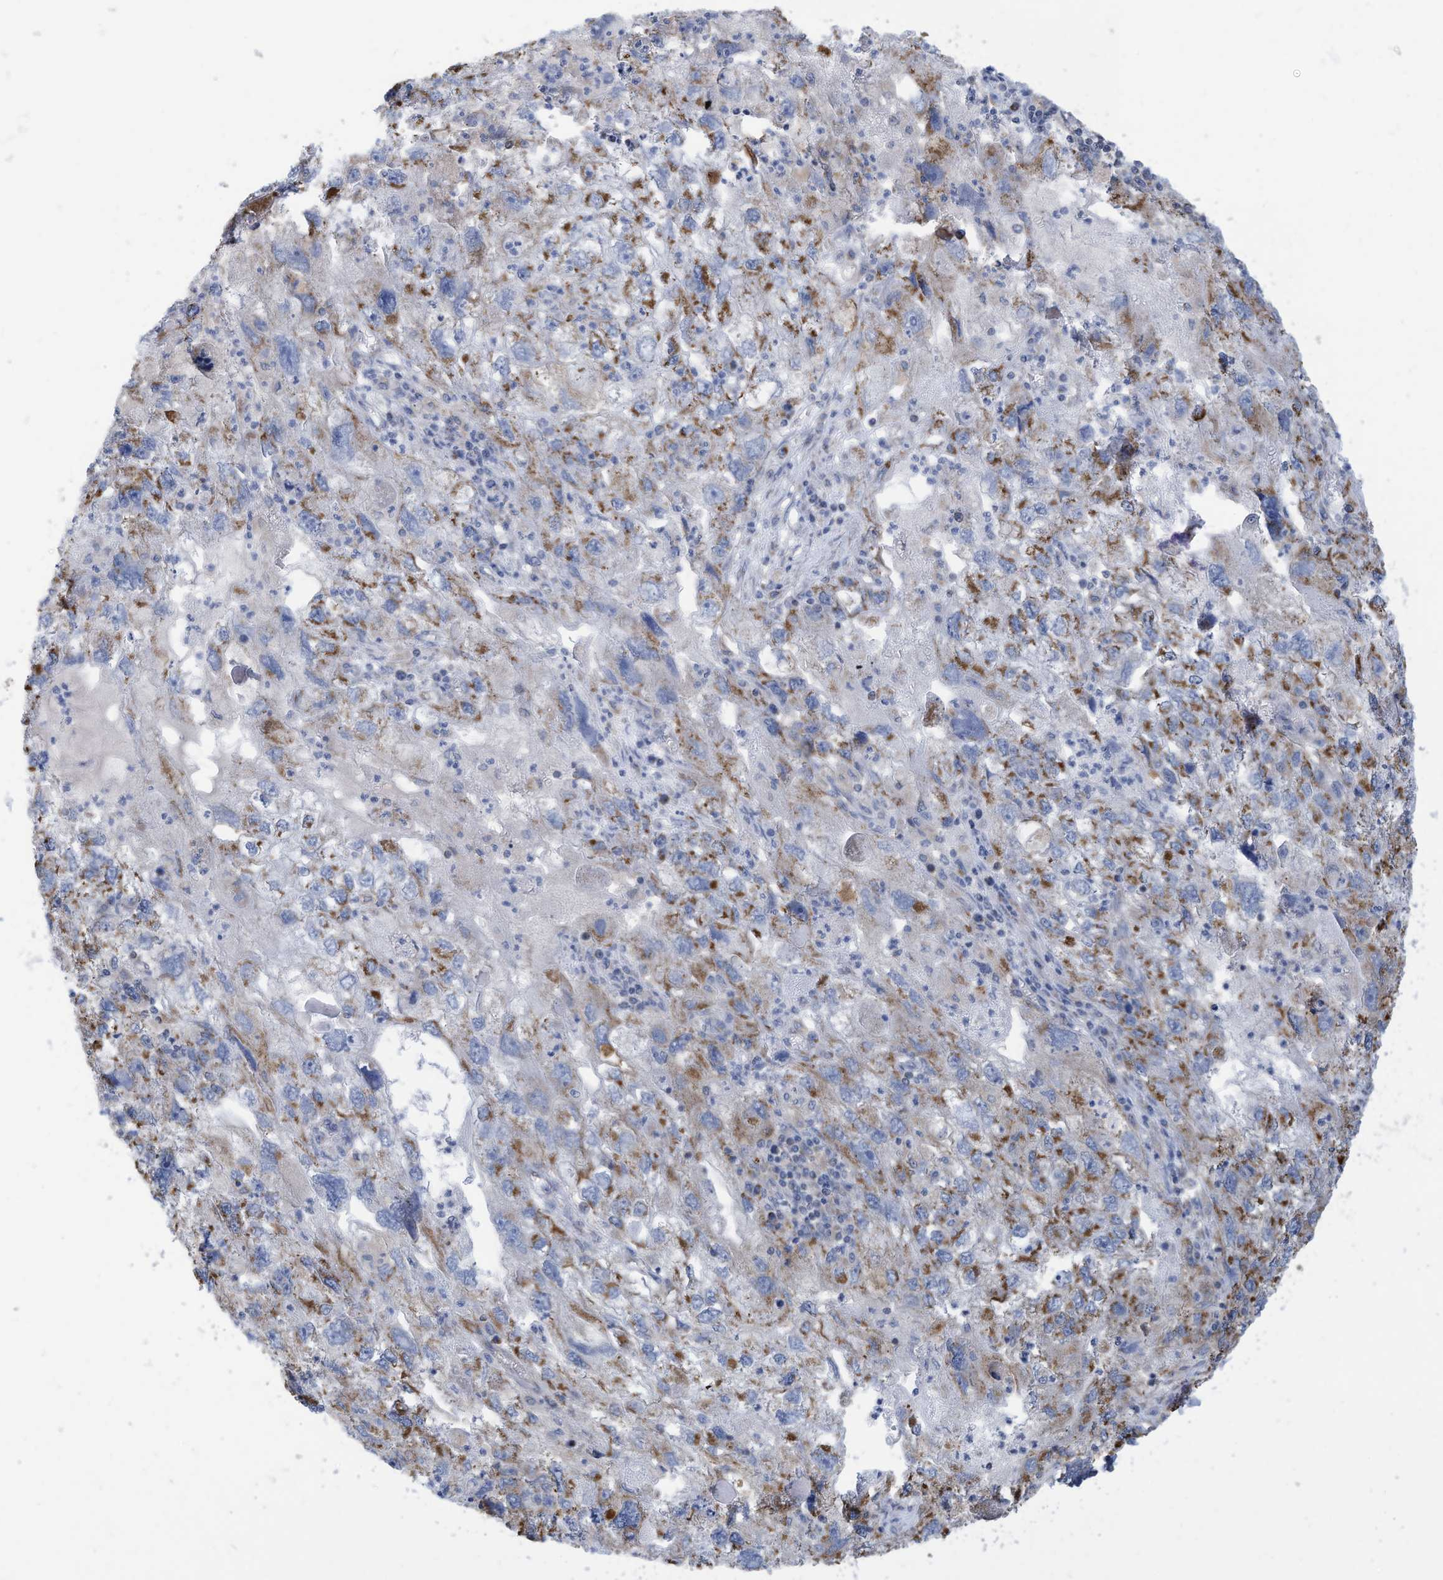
{"staining": {"intensity": "weak", "quantity": "25%-75%", "location": "cytoplasmic/membranous"}, "tissue": "endometrial cancer", "cell_type": "Tumor cells", "image_type": "cancer", "snomed": [{"axis": "morphology", "description": "Adenocarcinoma, NOS"}, {"axis": "topography", "description": "Endometrium"}], "caption": "Human endometrial adenocarcinoma stained with a brown dye displays weak cytoplasmic/membranous positive expression in approximately 25%-75% of tumor cells.", "gene": "NLN", "patient": {"sex": "female", "age": 49}}